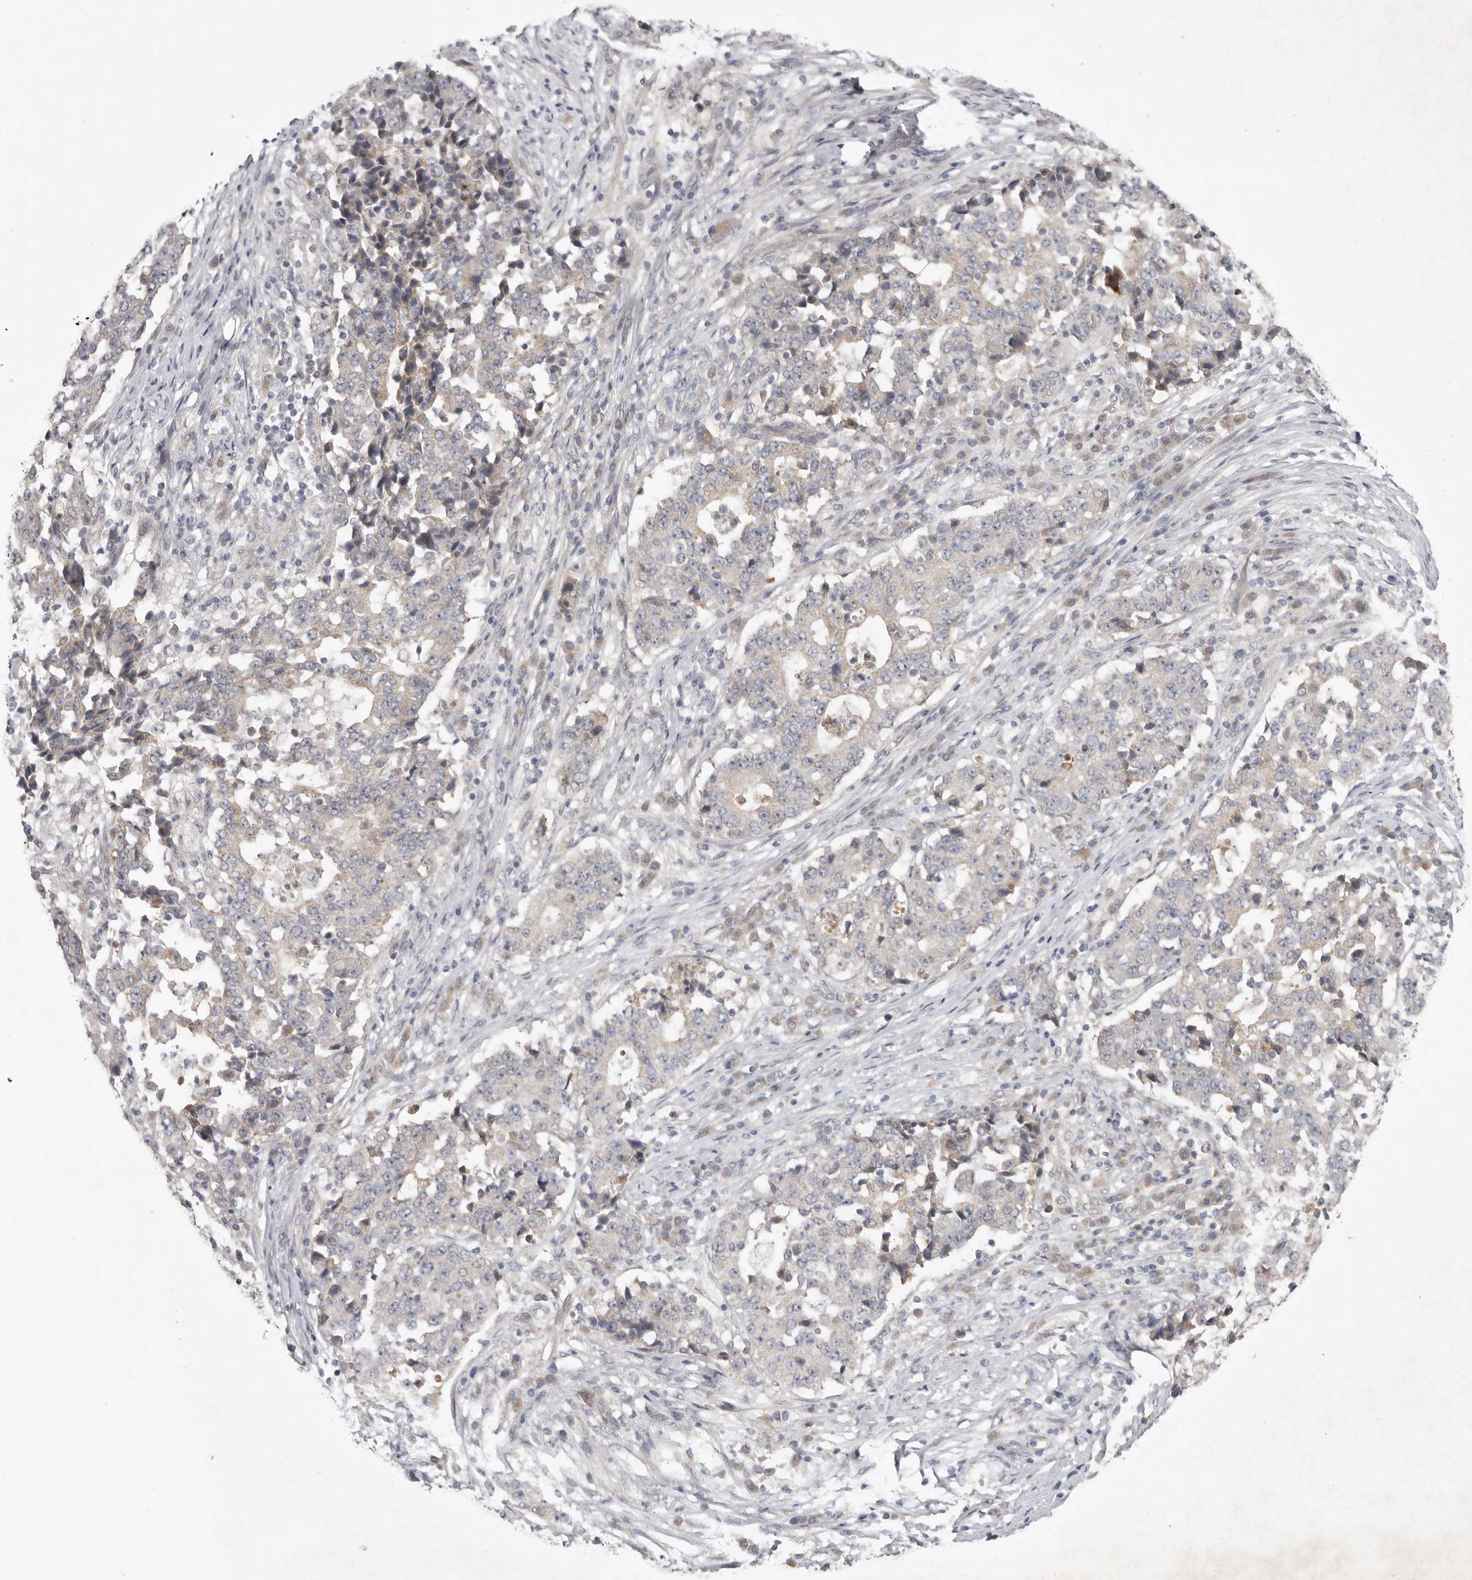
{"staining": {"intensity": "negative", "quantity": "none", "location": "none"}, "tissue": "stomach cancer", "cell_type": "Tumor cells", "image_type": "cancer", "snomed": [{"axis": "morphology", "description": "Adenocarcinoma, NOS"}, {"axis": "topography", "description": "Stomach"}], "caption": "Tumor cells show no significant protein expression in stomach adenocarcinoma.", "gene": "NSUN4", "patient": {"sex": "male", "age": 59}}